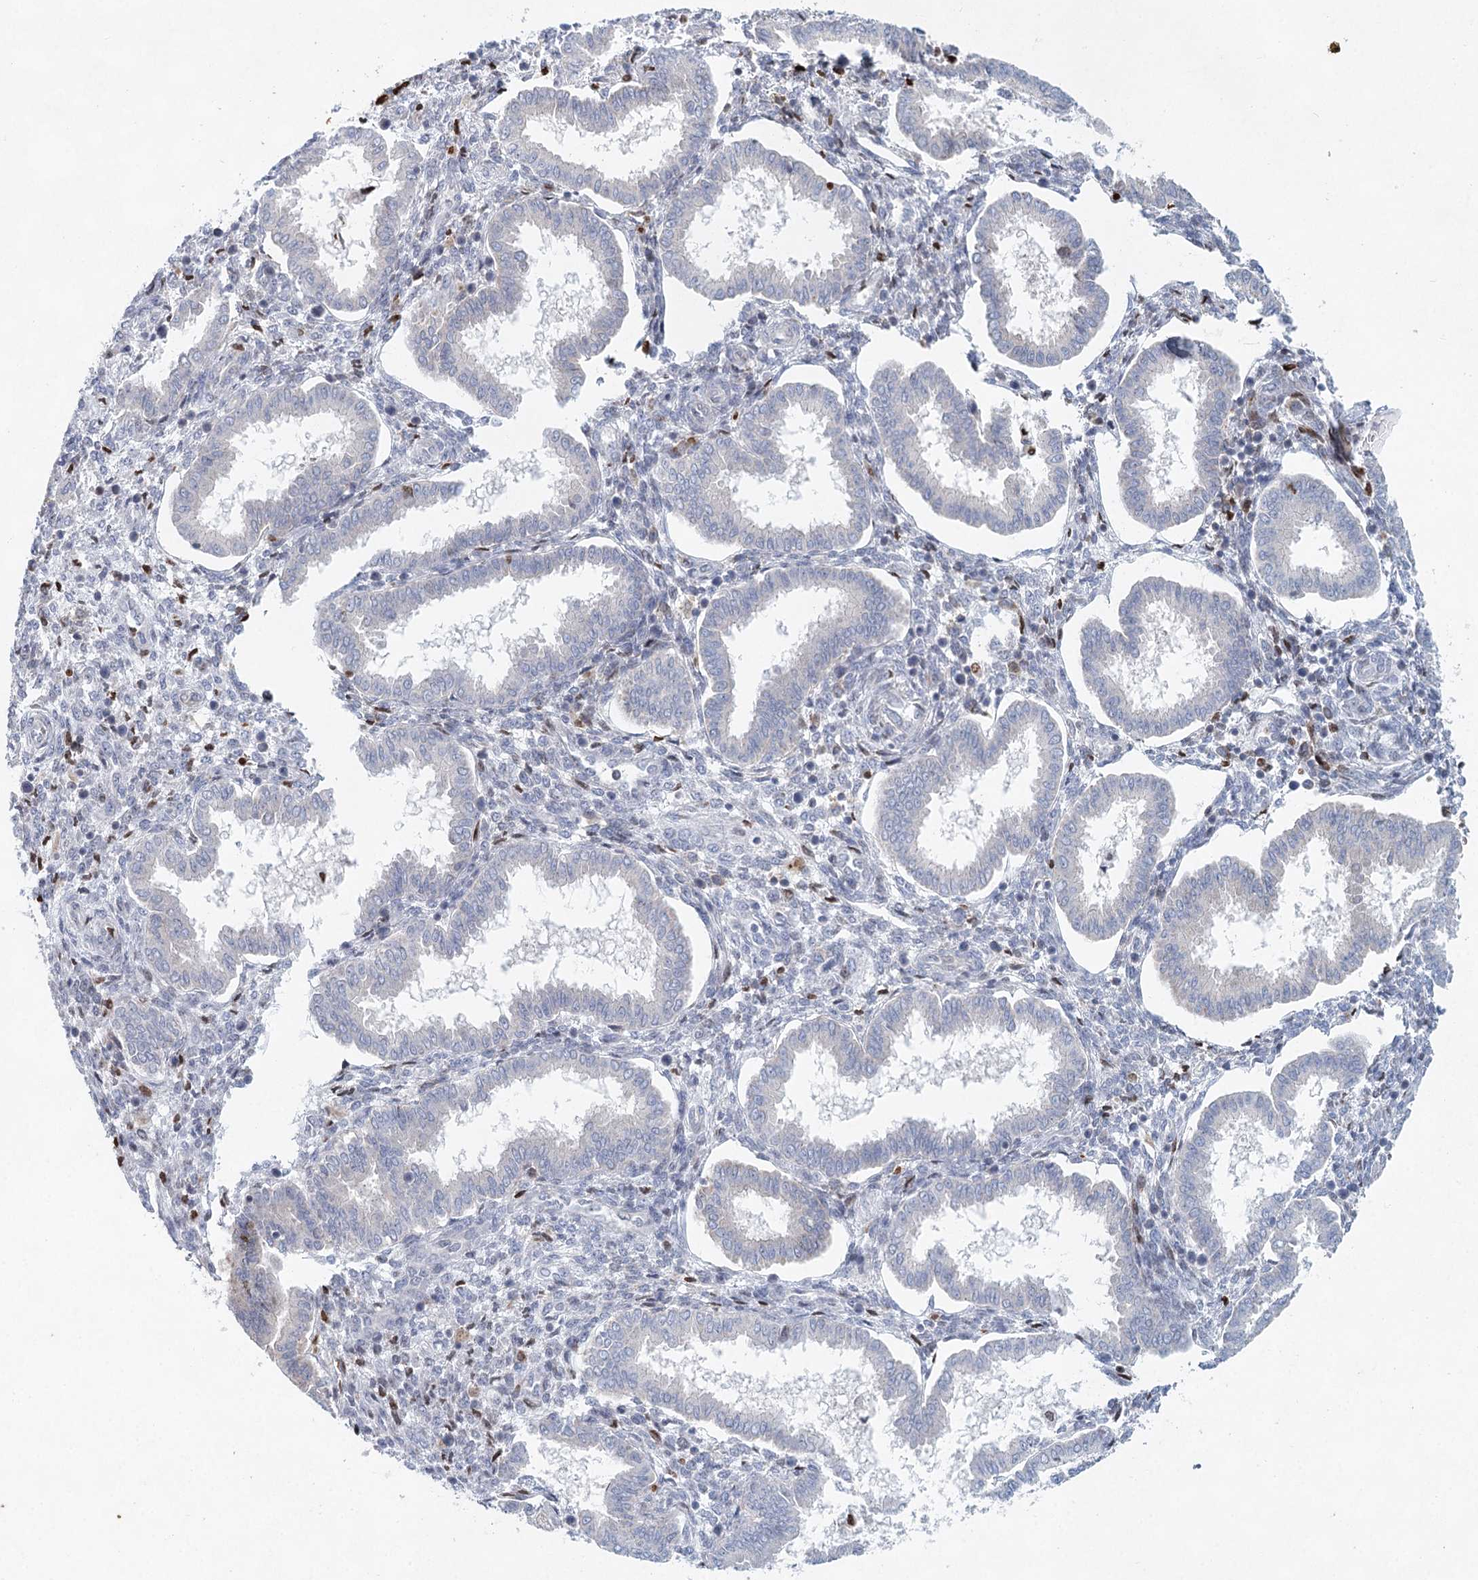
{"staining": {"intensity": "moderate", "quantity": "<25%", "location": "cytoplasmic/membranous"}, "tissue": "endometrium", "cell_type": "Cells in endometrial stroma", "image_type": "normal", "snomed": [{"axis": "morphology", "description": "Normal tissue, NOS"}, {"axis": "topography", "description": "Endometrium"}], "caption": "Immunohistochemistry histopathology image of unremarkable endometrium: endometrium stained using IHC demonstrates low levels of moderate protein expression localized specifically in the cytoplasmic/membranous of cells in endometrial stroma, appearing as a cytoplasmic/membranous brown color.", "gene": "XPO6", "patient": {"sex": "female", "age": 24}}